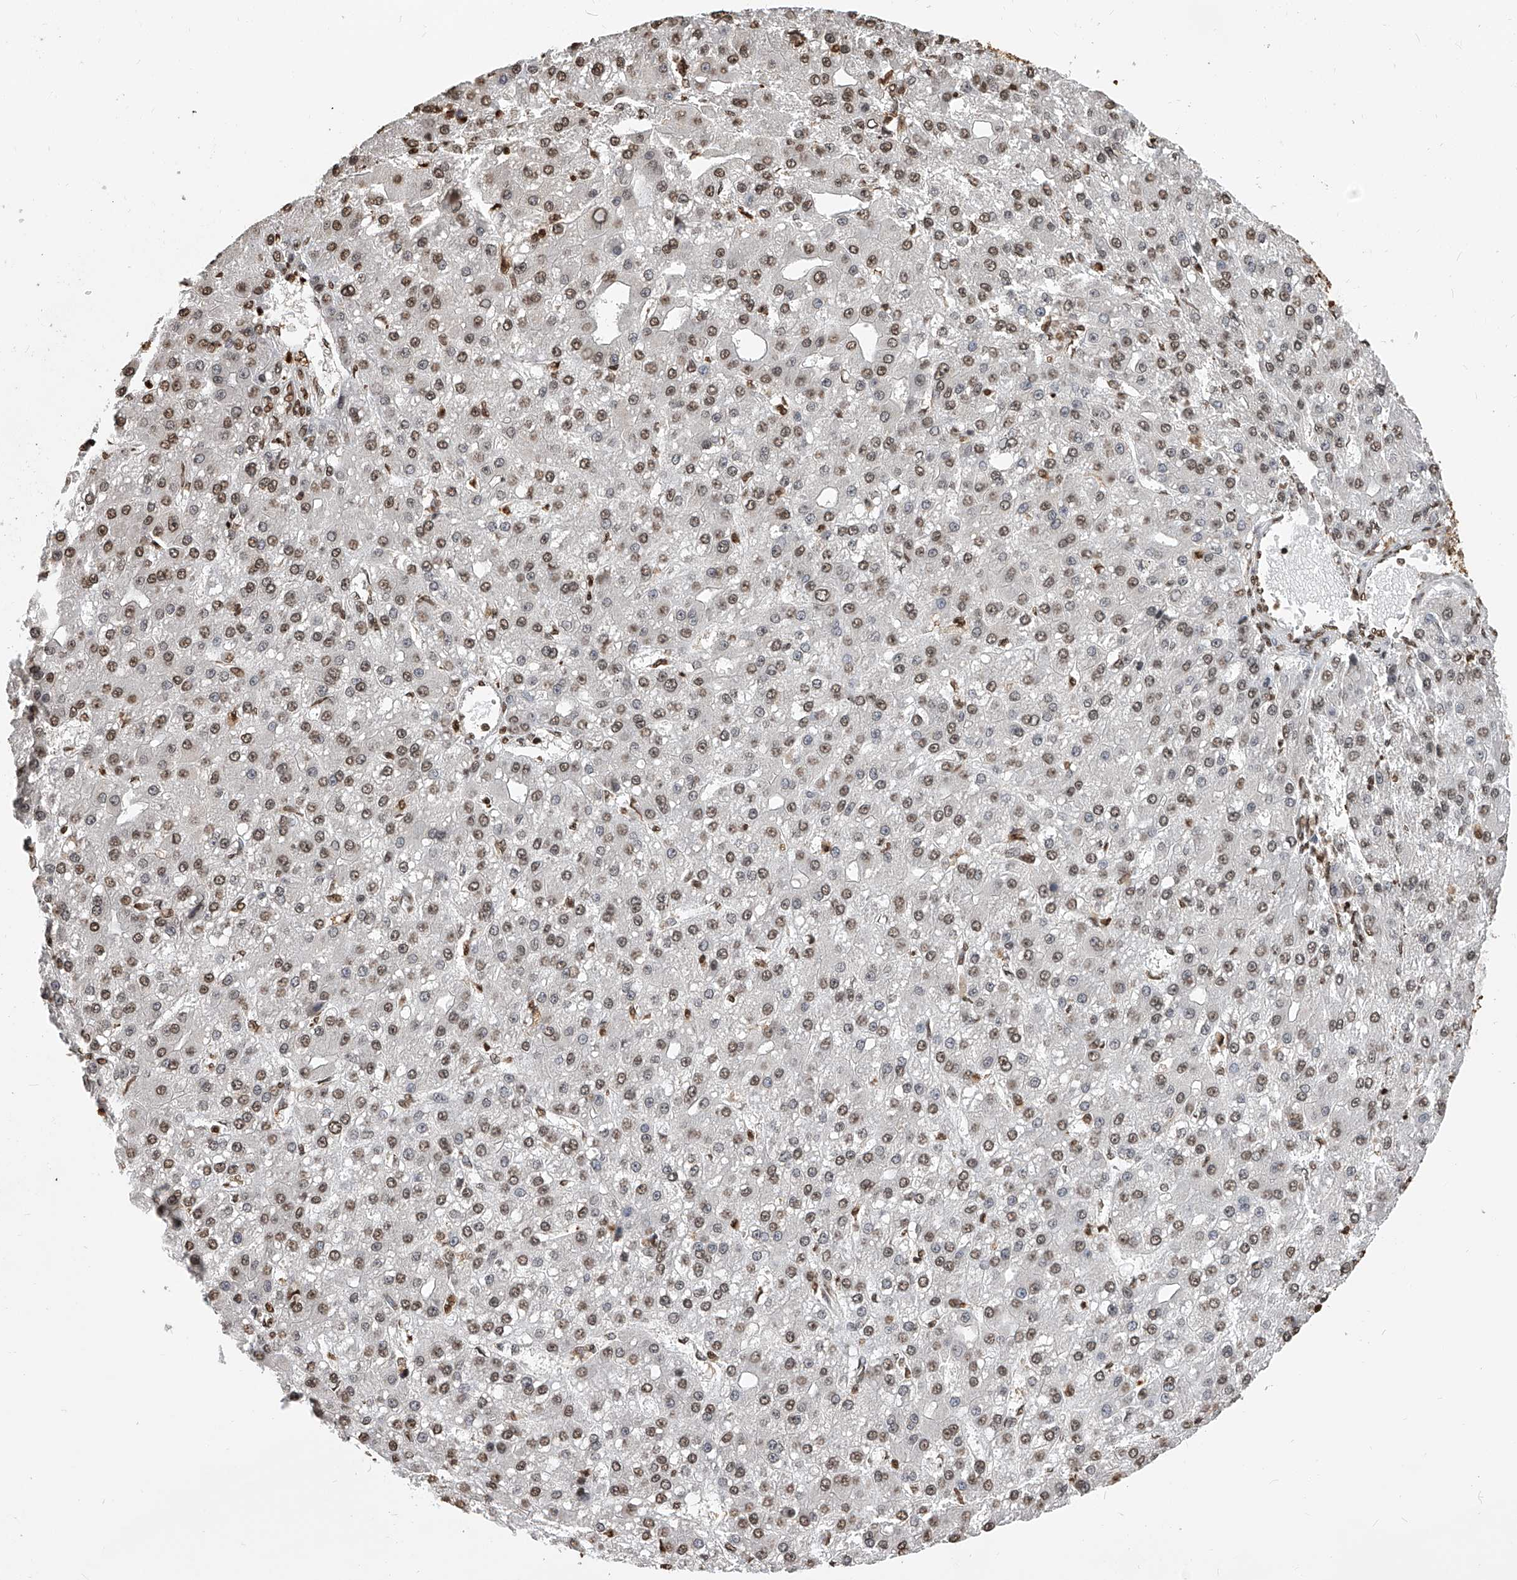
{"staining": {"intensity": "moderate", "quantity": ">75%", "location": "nuclear"}, "tissue": "liver cancer", "cell_type": "Tumor cells", "image_type": "cancer", "snomed": [{"axis": "morphology", "description": "Carcinoma, Hepatocellular, NOS"}, {"axis": "topography", "description": "Liver"}], "caption": "Human liver hepatocellular carcinoma stained with a protein marker reveals moderate staining in tumor cells.", "gene": "CFAP410", "patient": {"sex": "male", "age": 67}}